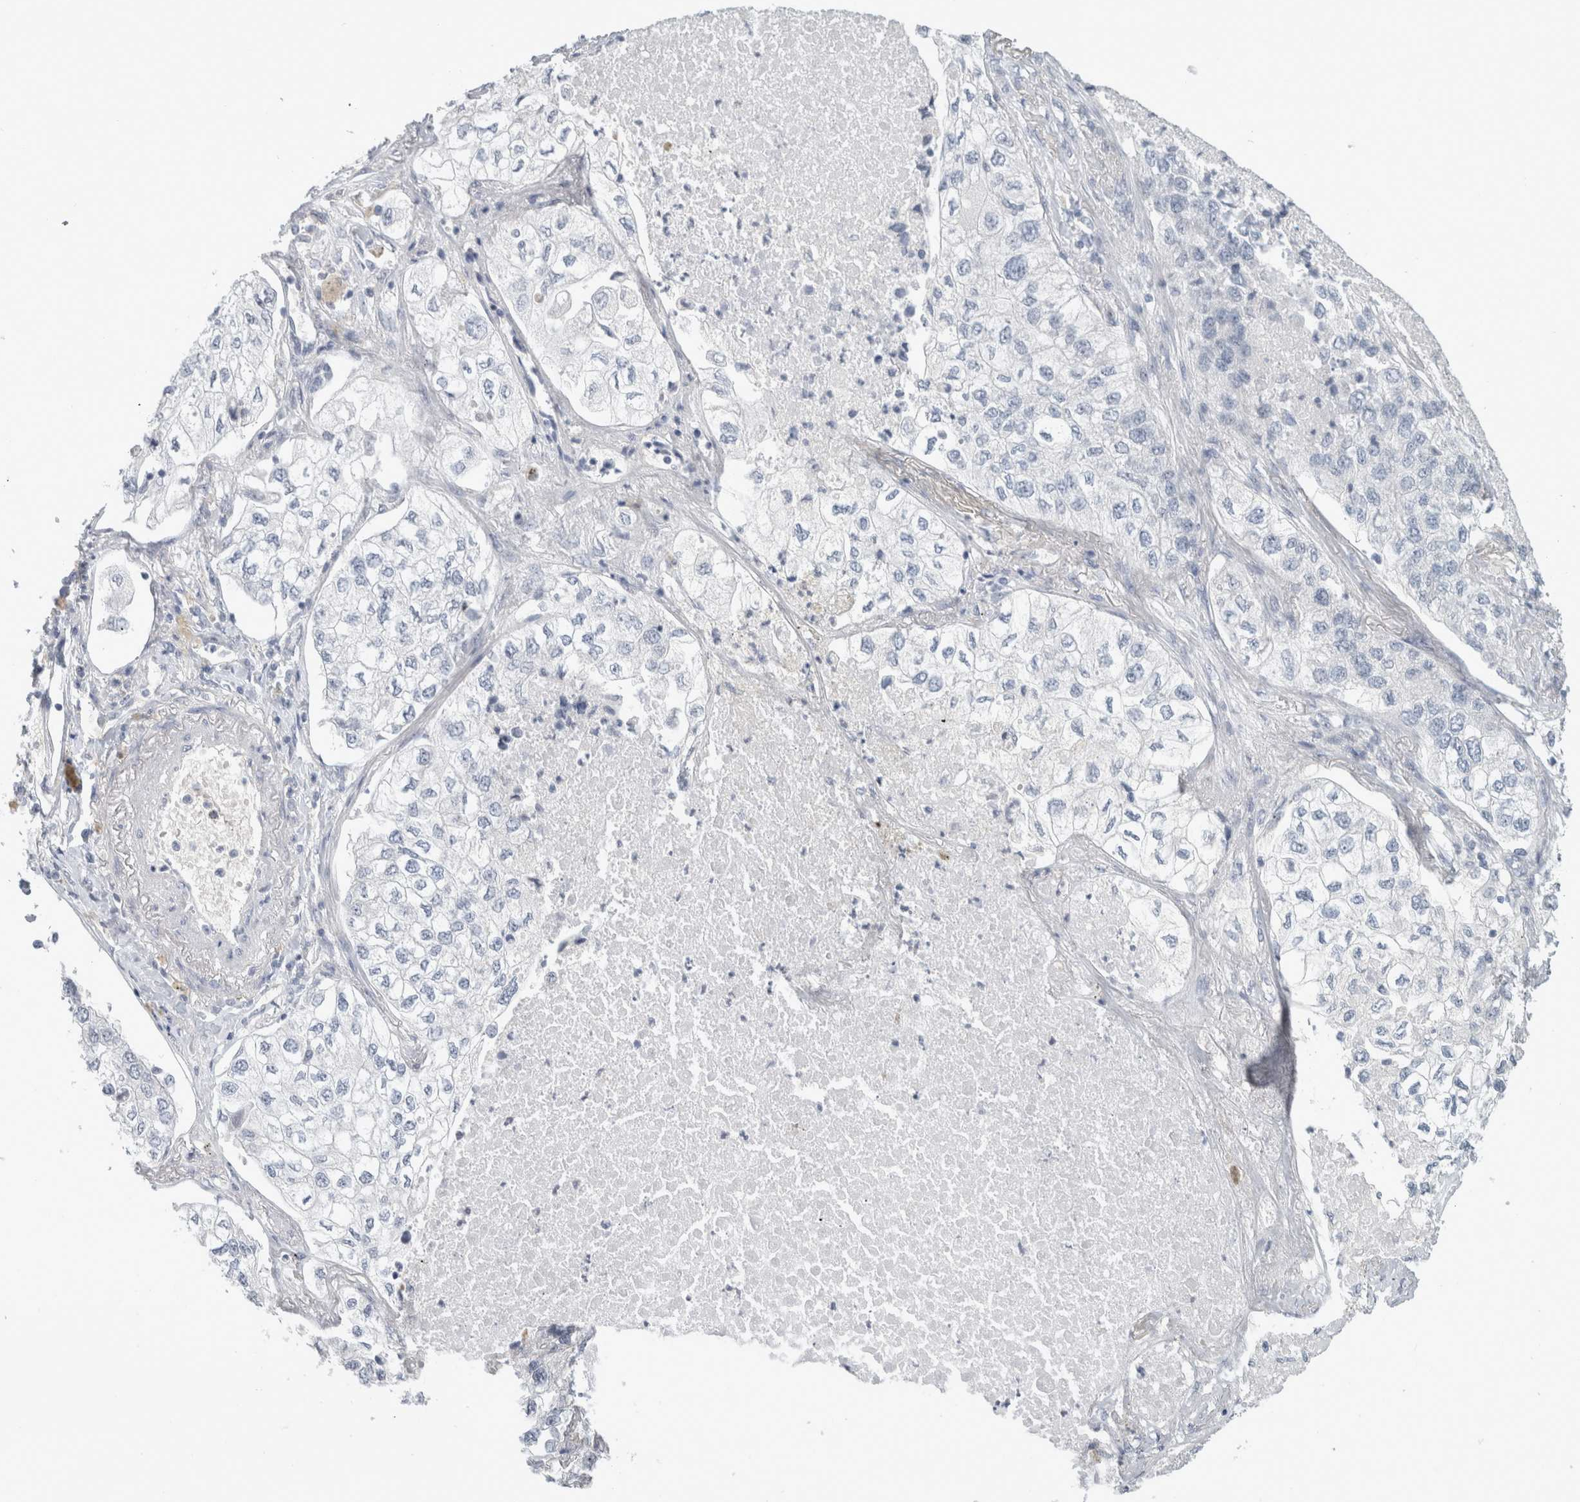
{"staining": {"intensity": "negative", "quantity": "none", "location": "none"}, "tissue": "lung cancer", "cell_type": "Tumor cells", "image_type": "cancer", "snomed": [{"axis": "morphology", "description": "Adenocarcinoma, NOS"}, {"axis": "topography", "description": "Lung"}], "caption": "This is a image of immunohistochemistry staining of adenocarcinoma (lung), which shows no positivity in tumor cells. Nuclei are stained in blue.", "gene": "FMR1NB", "patient": {"sex": "male", "age": 63}}